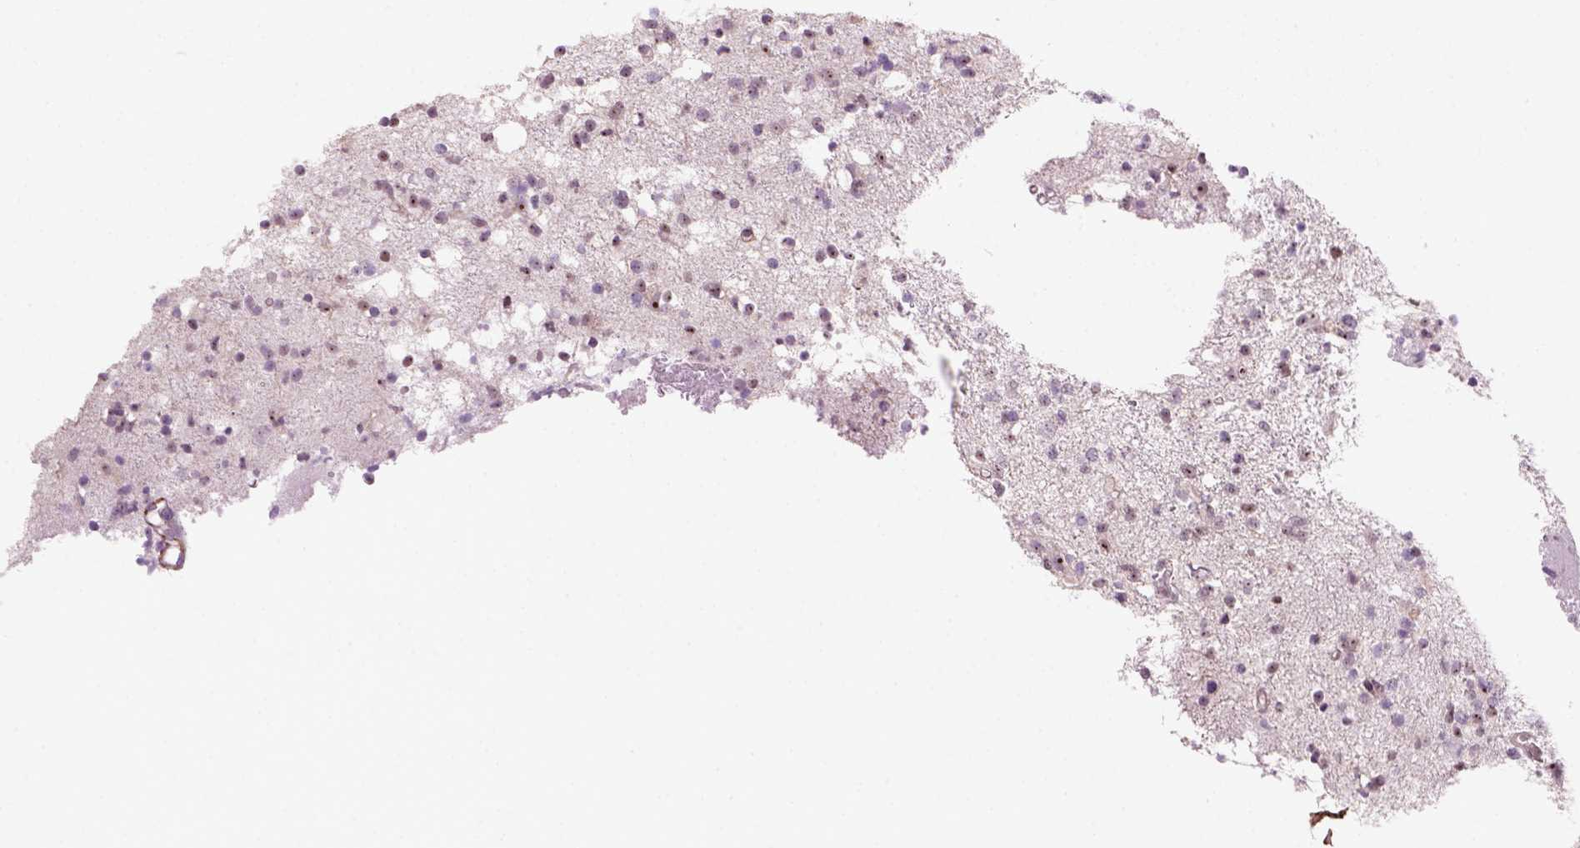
{"staining": {"intensity": "moderate", "quantity": "25%-75%", "location": "nuclear"}, "tissue": "glioma", "cell_type": "Tumor cells", "image_type": "cancer", "snomed": [{"axis": "morphology", "description": "Glioma, malignant, Low grade"}, {"axis": "topography", "description": "Brain"}], "caption": "Approximately 25%-75% of tumor cells in human glioma show moderate nuclear protein expression as visualized by brown immunohistochemical staining.", "gene": "RRS1", "patient": {"sex": "male", "age": 64}}